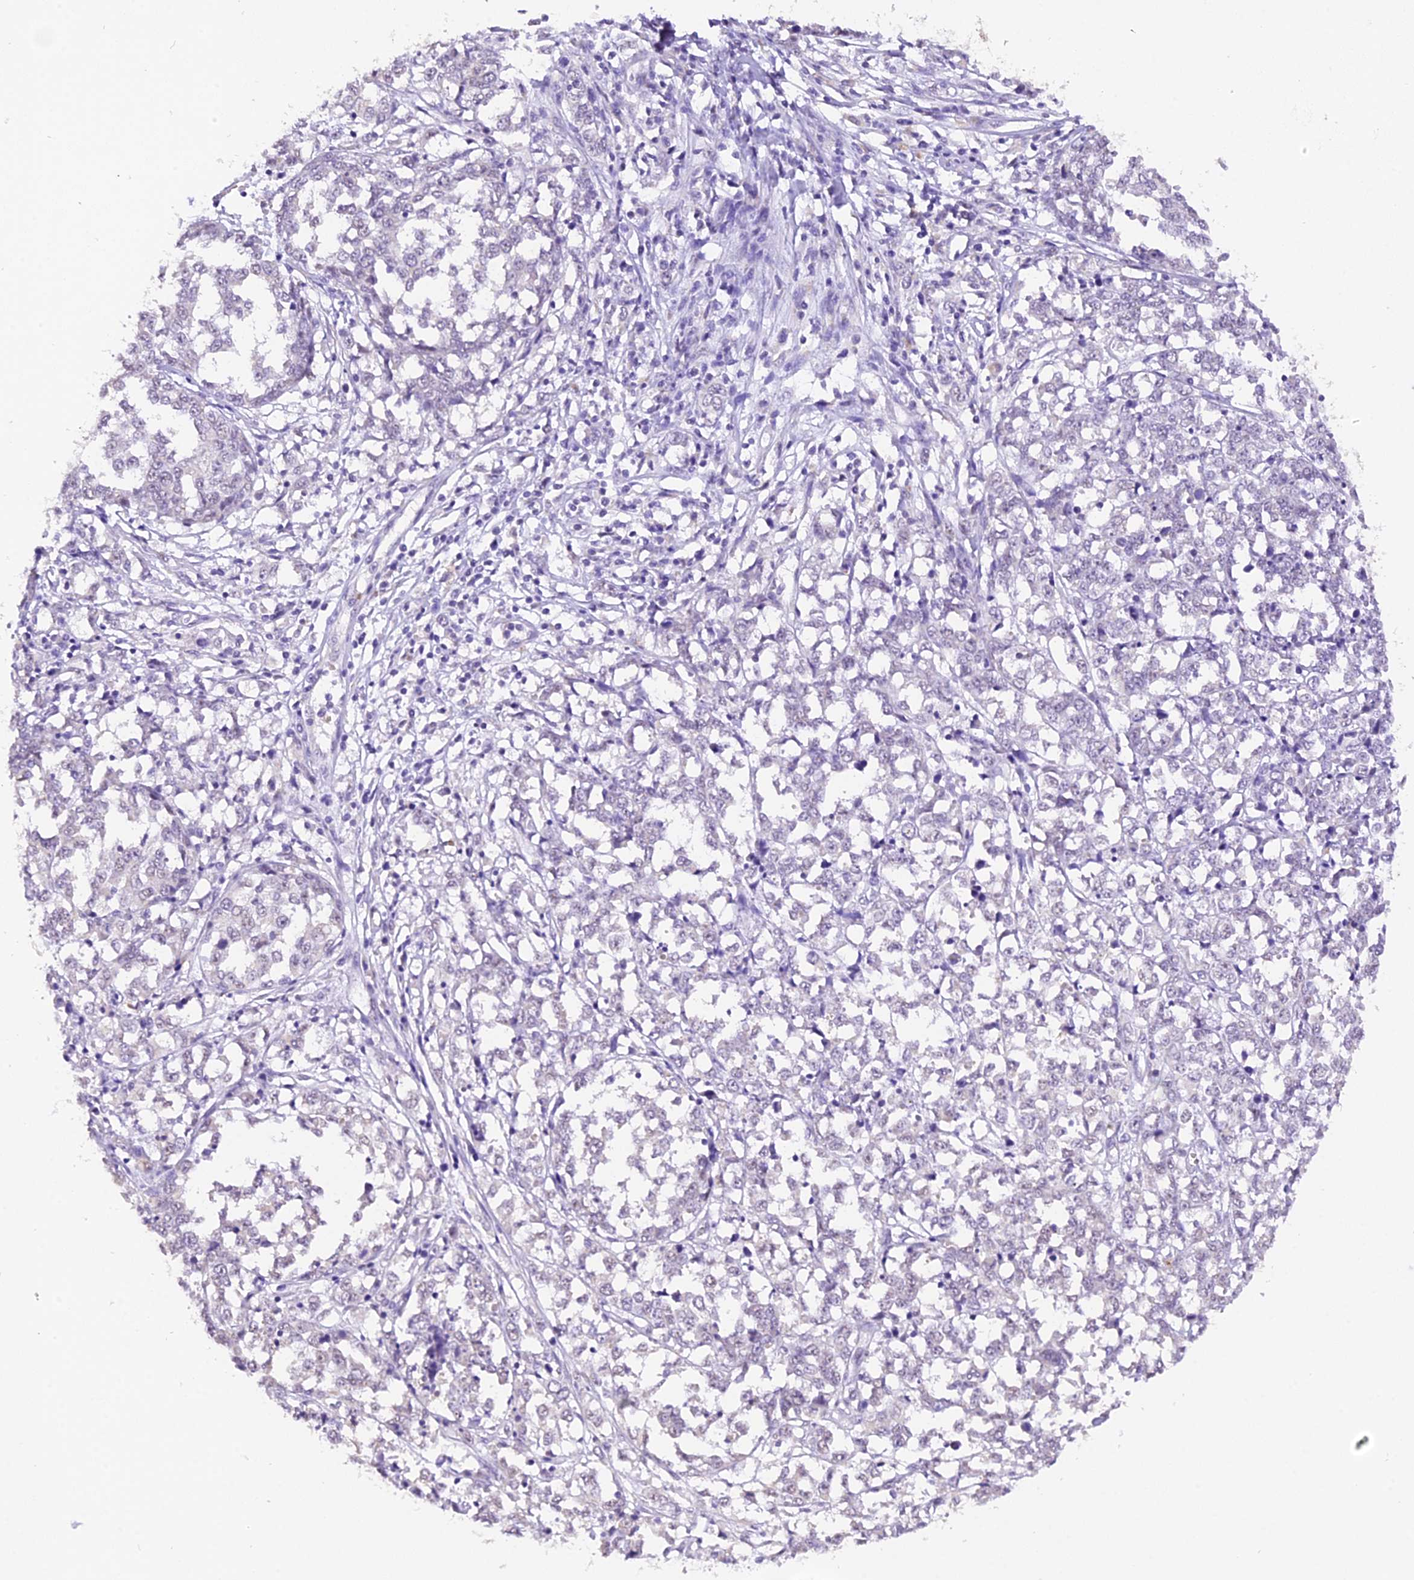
{"staining": {"intensity": "negative", "quantity": "none", "location": "none"}, "tissue": "melanoma", "cell_type": "Tumor cells", "image_type": "cancer", "snomed": [{"axis": "morphology", "description": "Malignant melanoma, NOS"}, {"axis": "topography", "description": "Skin"}], "caption": "Photomicrograph shows no protein expression in tumor cells of melanoma tissue.", "gene": "AHSP", "patient": {"sex": "female", "age": 72}}